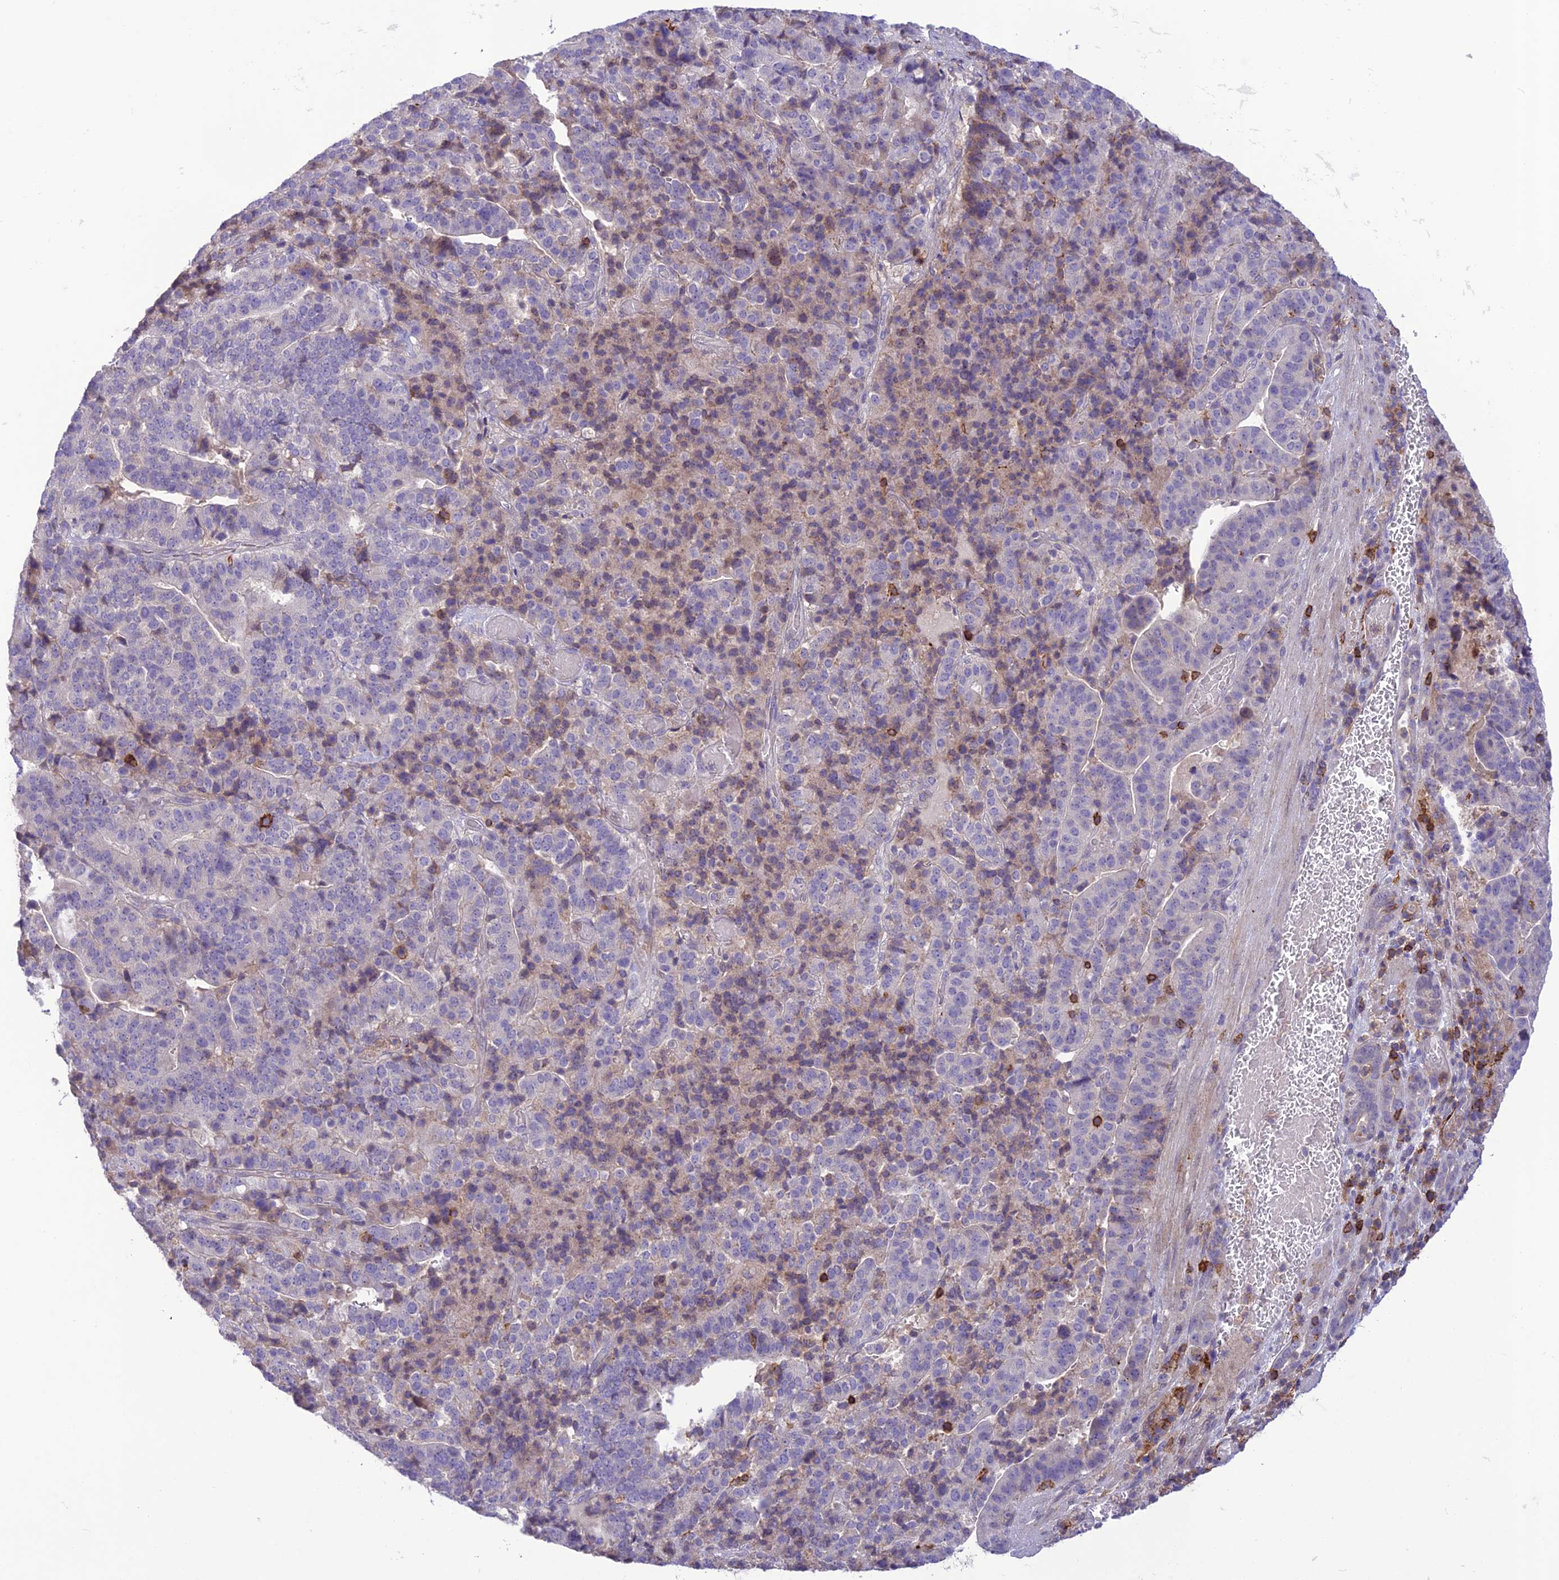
{"staining": {"intensity": "negative", "quantity": "none", "location": "none"}, "tissue": "stomach cancer", "cell_type": "Tumor cells", "image_type": "cancer", "snomed": [{"axis": "morphology", "description": "Adenocarcinoma, NOS"}, {"axis": "topography", "description": "Stomach"}], "caption": "The photomicrograph reveals no staining of tumor cells in adenocarcinoma (stomach). (DAB (3,3'-diaminobenzidine) IHC, high magnification).", "gene": "ITGAE", "patient": {"sex": "male", "age": 48}}